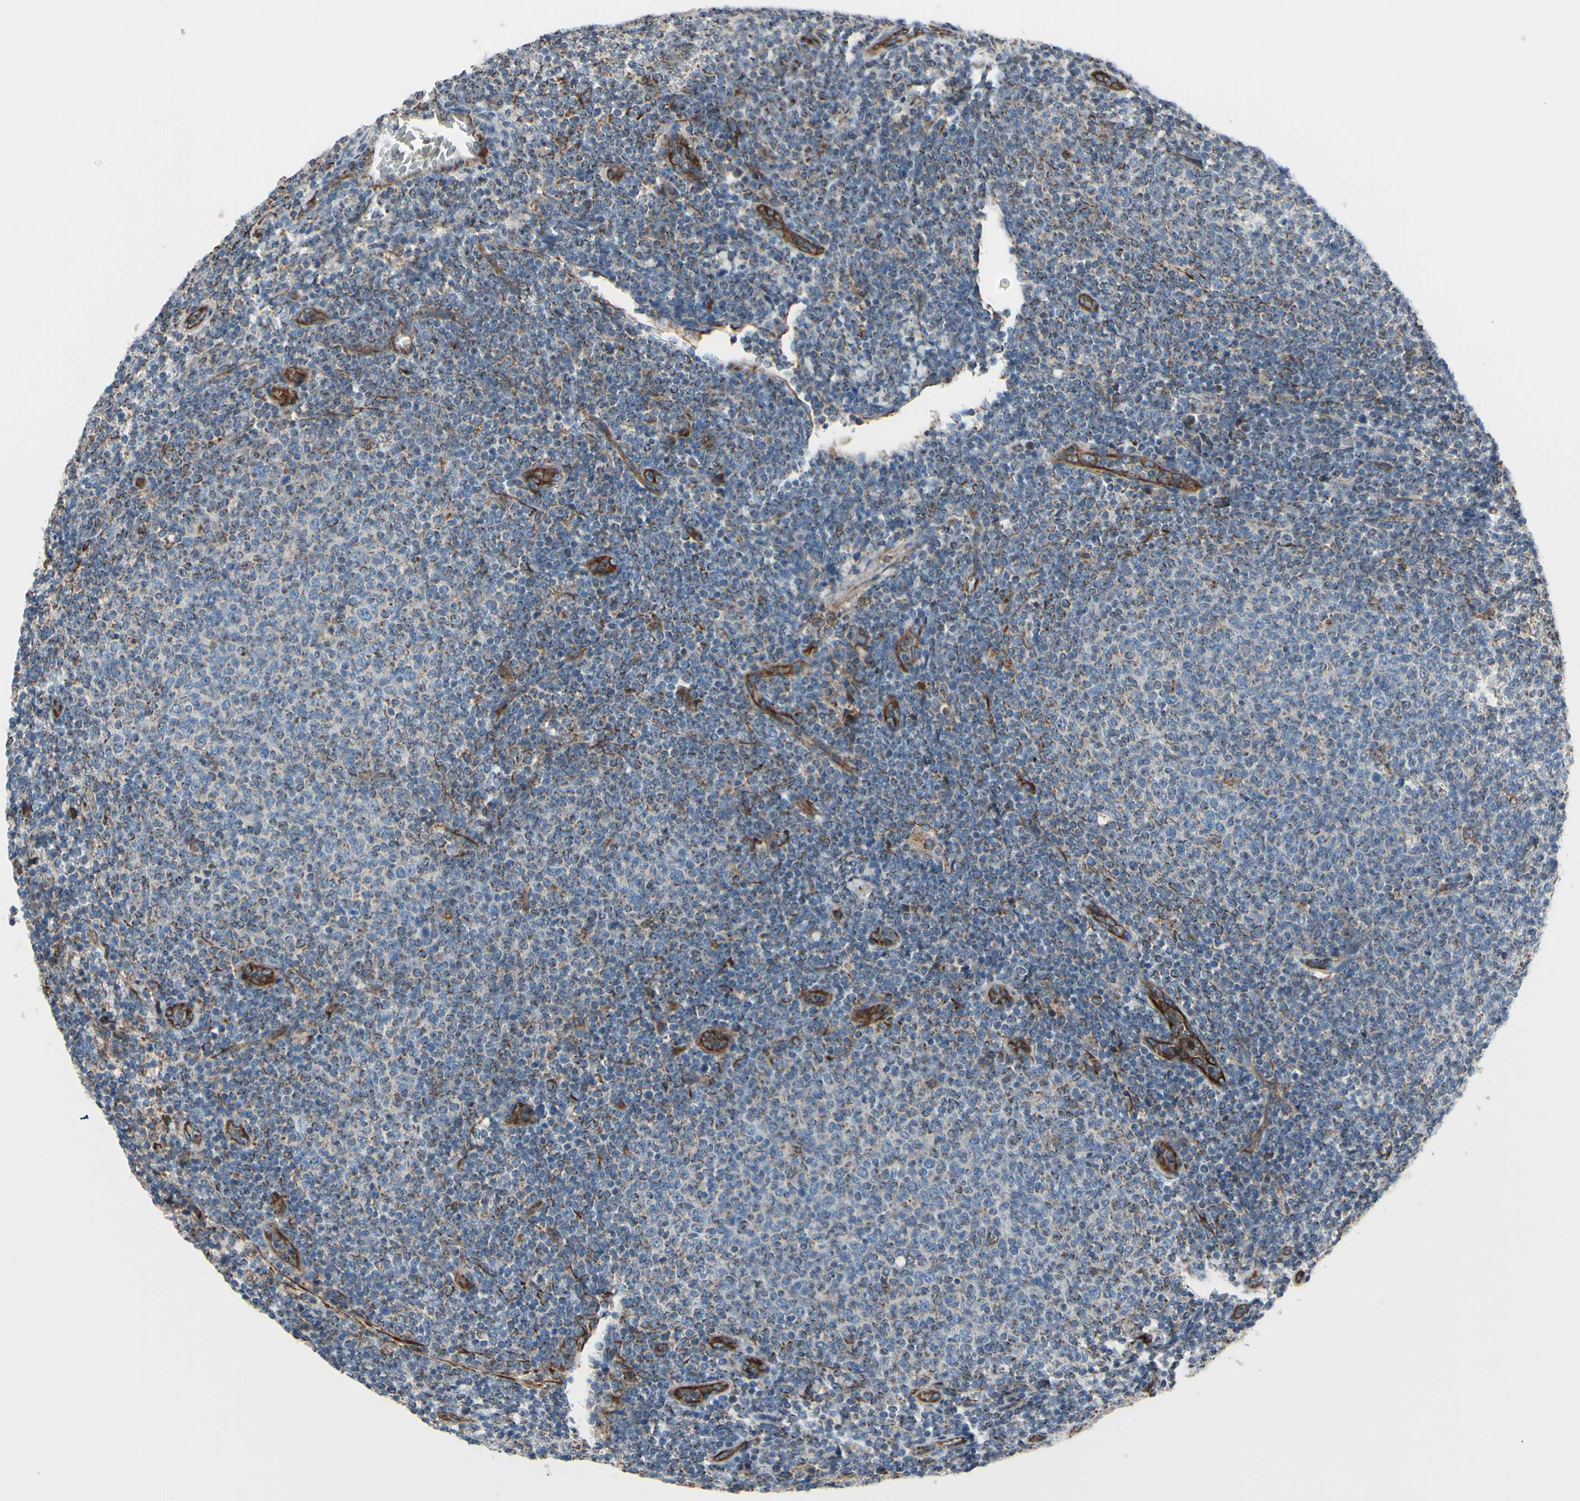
{"staining": {"intensity": "weak", "quantity": "25%-75%", "location": "cytoplasmic/membranous"}, "tissue": "lymphoma", "cell_type": "Tumor cells", "image_type": "cancer", "snomed": [{"axis": "morphology", "description": "Malignant lymphoma, non-Hodgkin's type, Low grade"}, {"axis": "topography", "description": "Lymph node"}], "caption": "A high-resolution image shows immunohistochemistry (IHC) staining of malignant lymphoma, non-Hodgkin's type (low-grade), which reveals weak cytoplasmic/membranous expression in approximately 25%-75% of tumor cells.", "gene": "EMC7", "patient": {"sex": "male", "age": 66}}